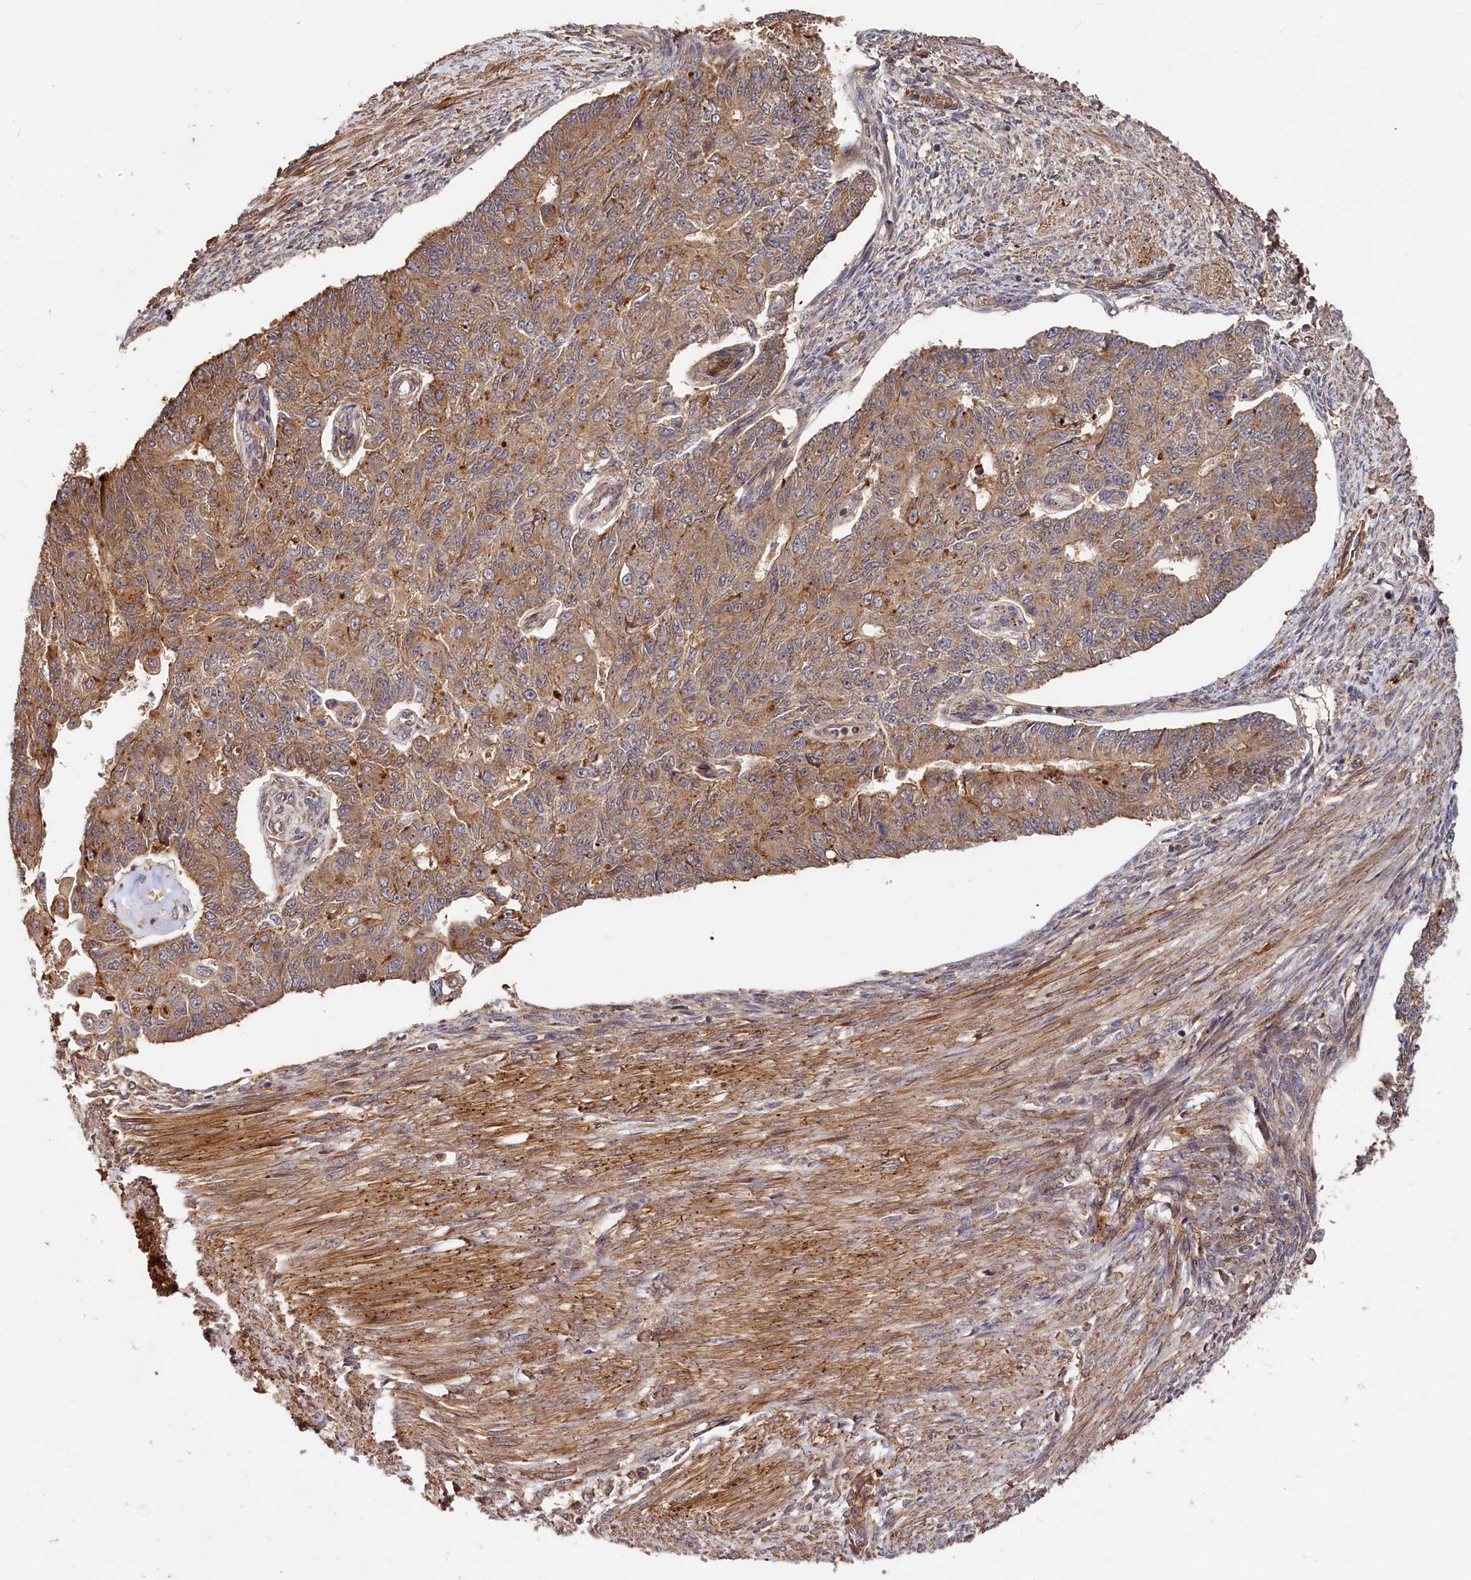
{"staining": {"intensity": "moderate", "quantity": ">75%", "location": "cytoplasmic/membranous"}, "tissue": "endometrial cancer", "cell_type": "Tumor cells", "image_type": "cancer", "snomed": [{"axis": "morphology", "description": "Adenocarcinoma, NOS"}, {"axis": "topography", "description": "Endometrium"}], "caption": "Endometrial cancer tissue displays moderate cytoplasmic/membranous staining in approximately >75% of tumor cells, visualized by immunohistochemistry.", "gene": "TRIM23", "patient": {"sex": "female", "age": 32}}